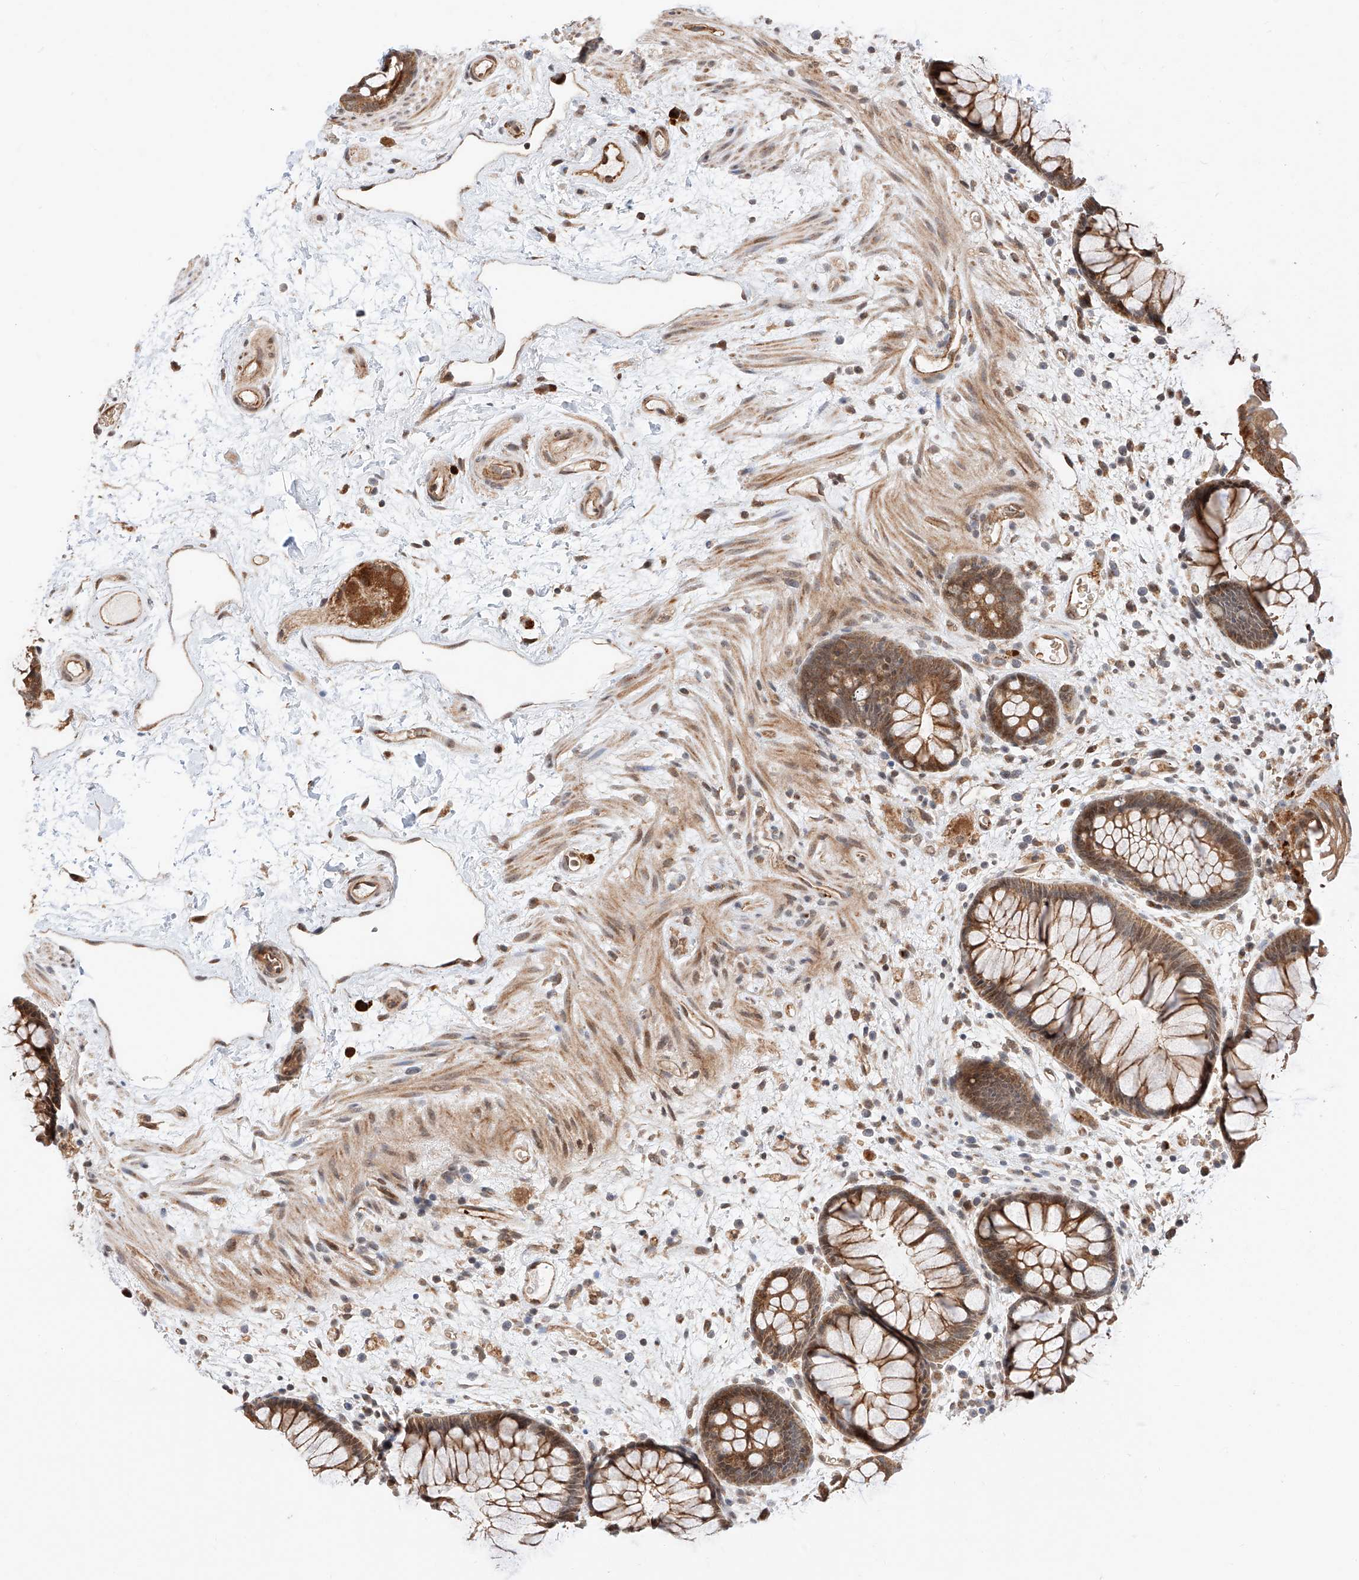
{"staining": {"intensity": "moderate", "quantity": ">75%", "location": "cytoplasmic/membranous,nuclear"}, "tissue": "rectum", "cell_type": "Glandular cells", "image_type": "normal", "snomed": [{"axis": "morphology", "description": "Normal tissue, NOS"}, {"axis": "topography", "description": "Rectum"}], "caption": "Protein expression by immunohistochemistry (IHC) reveals moderate cytoplasmic/membranous,nuclear staining in approximately >75% of glandular cells in normal rectum. Ihc stains the protein of interest in brown and the nuclei are stained blue.", "gene": "THTPA", "patient": {"sex": "male", "age": 51}}